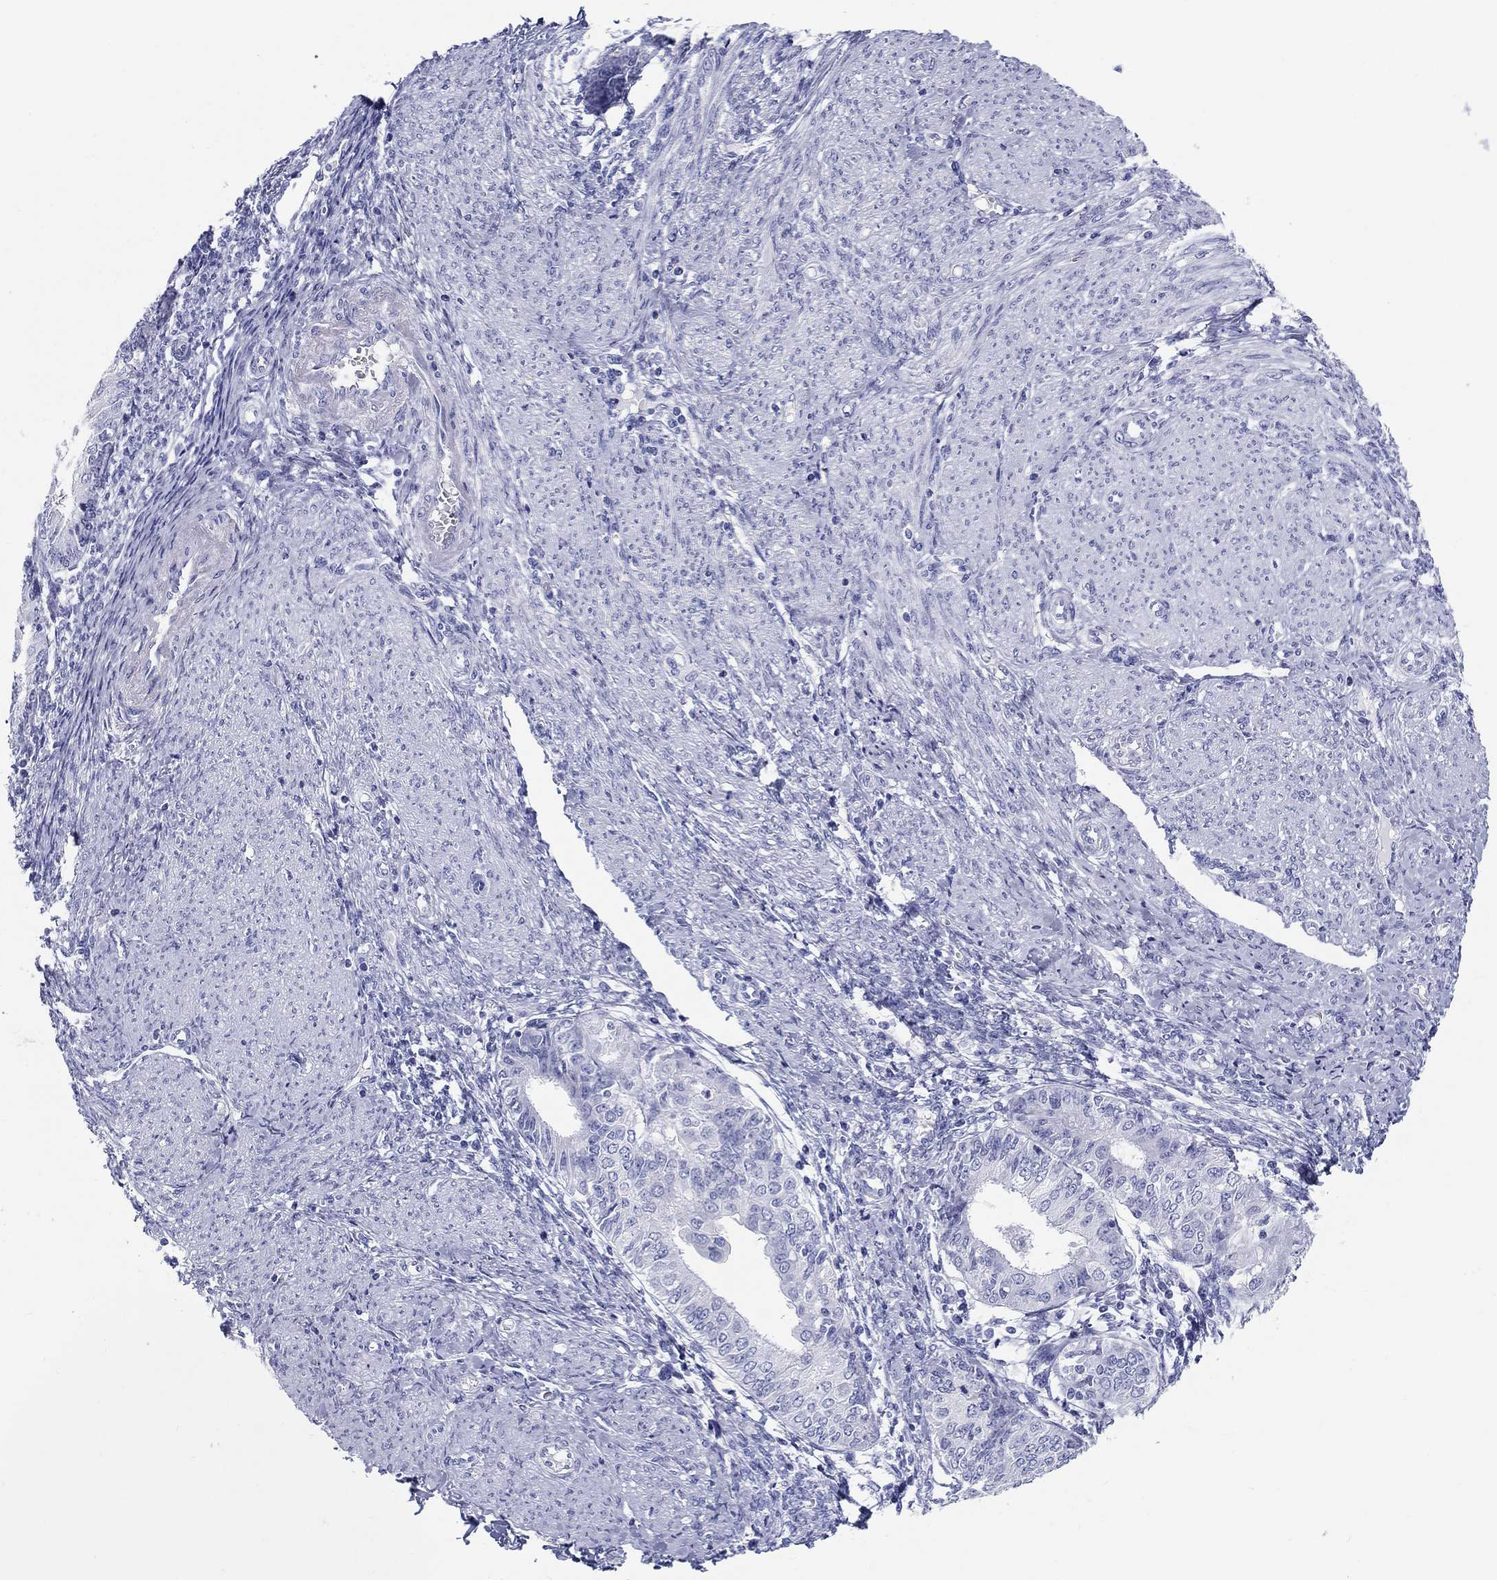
{"staining": {"intensity": "negative", "quantity": "none", "location": "none"}, "tissue": "endometrial cancer", "cell_type": "Tumor cells", "image_type": "cancer", "snomed": [{"axis": "morphology", "description": "Adenocarcinoma, NOS"}, {"axis": "topography", "description": "Endometrium"}], "caption": "High magnification brightfield microscopy of adenocarcinoma (endometrial) stained with DAB (3,3'-diaminobenzidine) (brown) and counterstained with hematoxylin (blue): tumor cells show no significant positivity.", "gene": "LAMP5", "patient": {"sex": "female", "age": 68}}